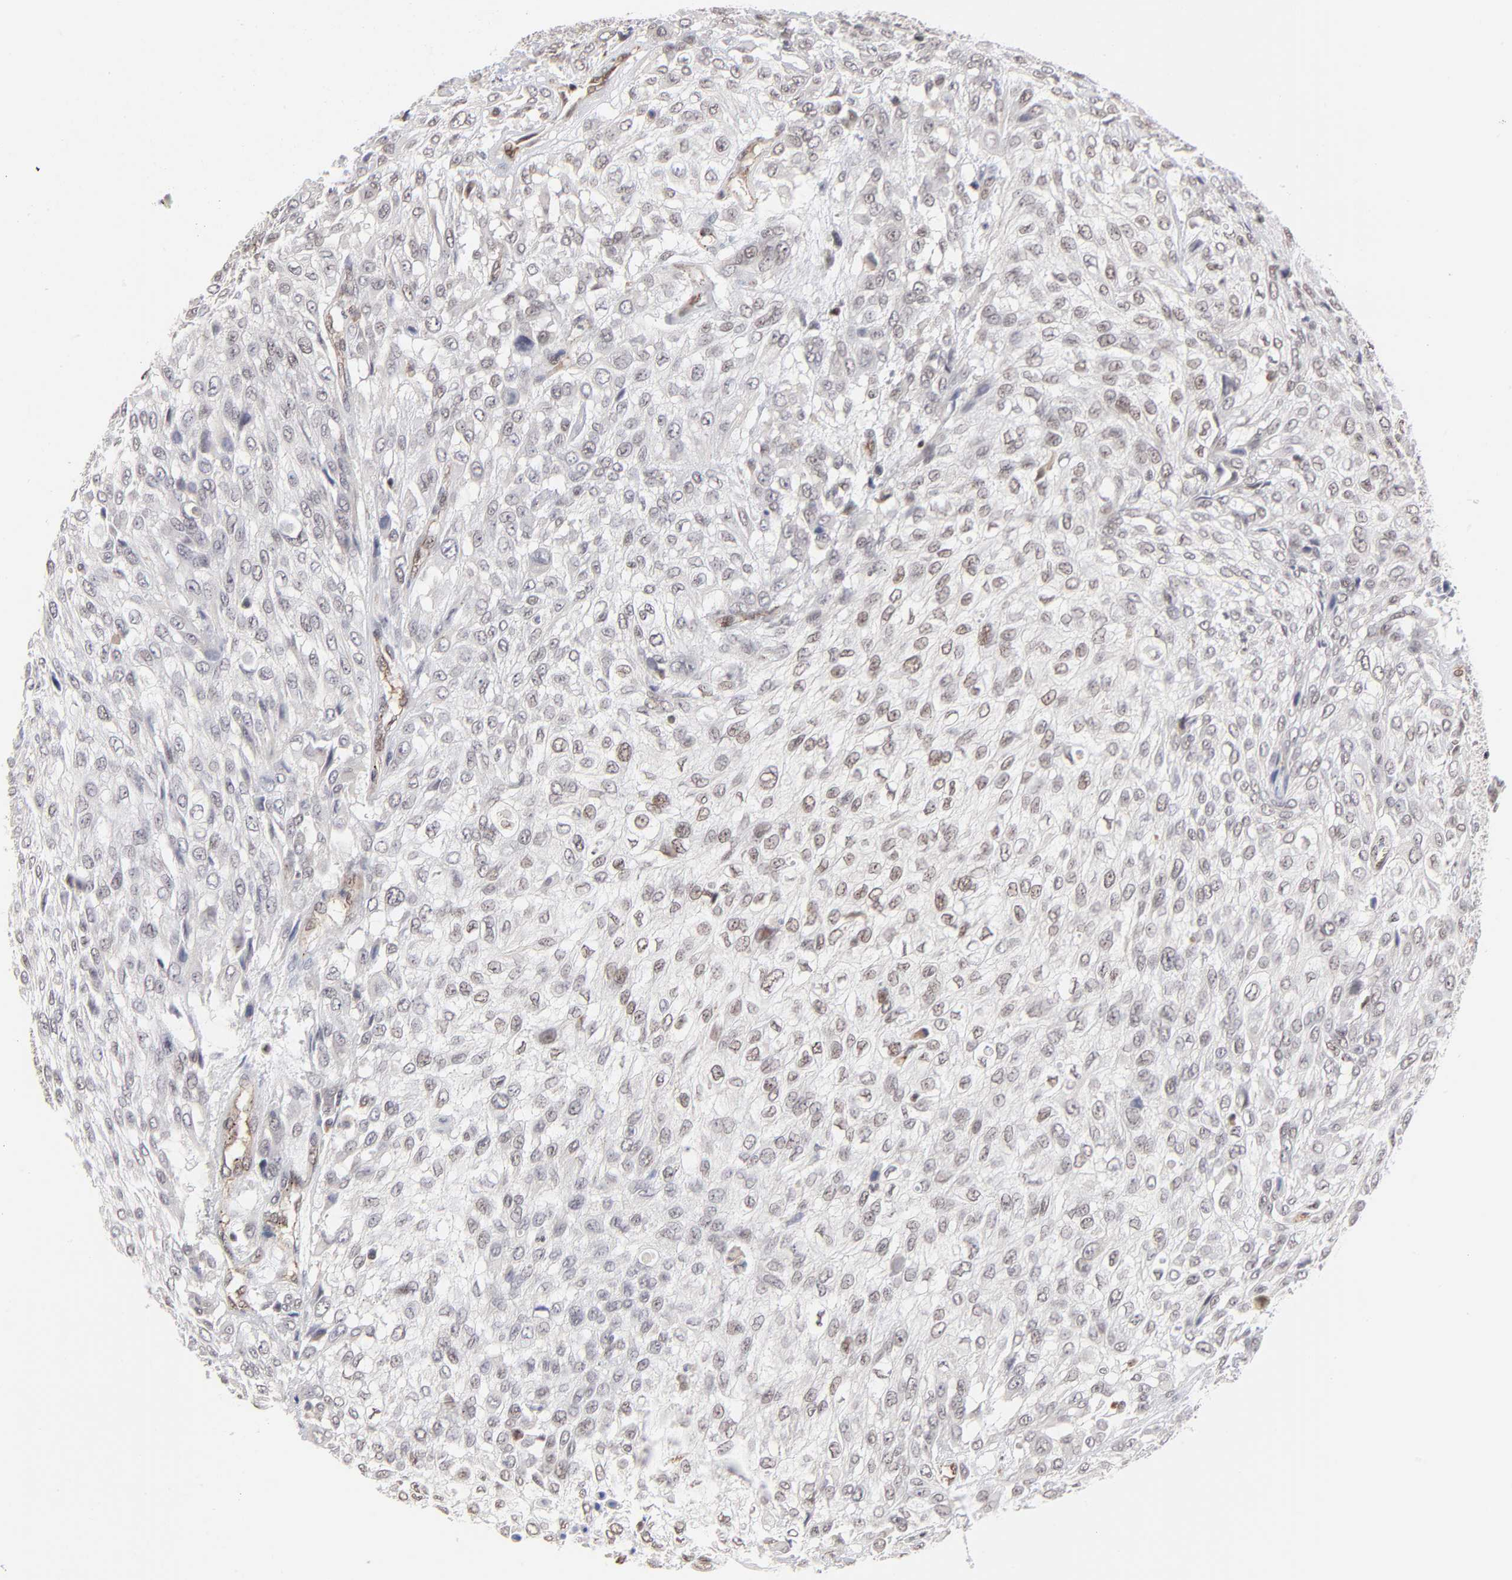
{"staining": {"intensity": "weak", "quantity": "25%-75%", "location": "nuclear"}, "tissue": "urothelial cancer", "cell_type": "Tumor cells", "image_type": "cancer", "snomed": [{"axis": "morphology", "description": "Urothelial carcinoma, High grade"}, {"axis": "topography", "description": "Urinary bladder"}], "caption": "This is an image of immunohistochemistry staining of high-grade urothelial carcinoma, which shows weak expression in the nuclear of tumor cells.", "gene": "GABPA", "patient": {"sex": "male", "age": 57}}